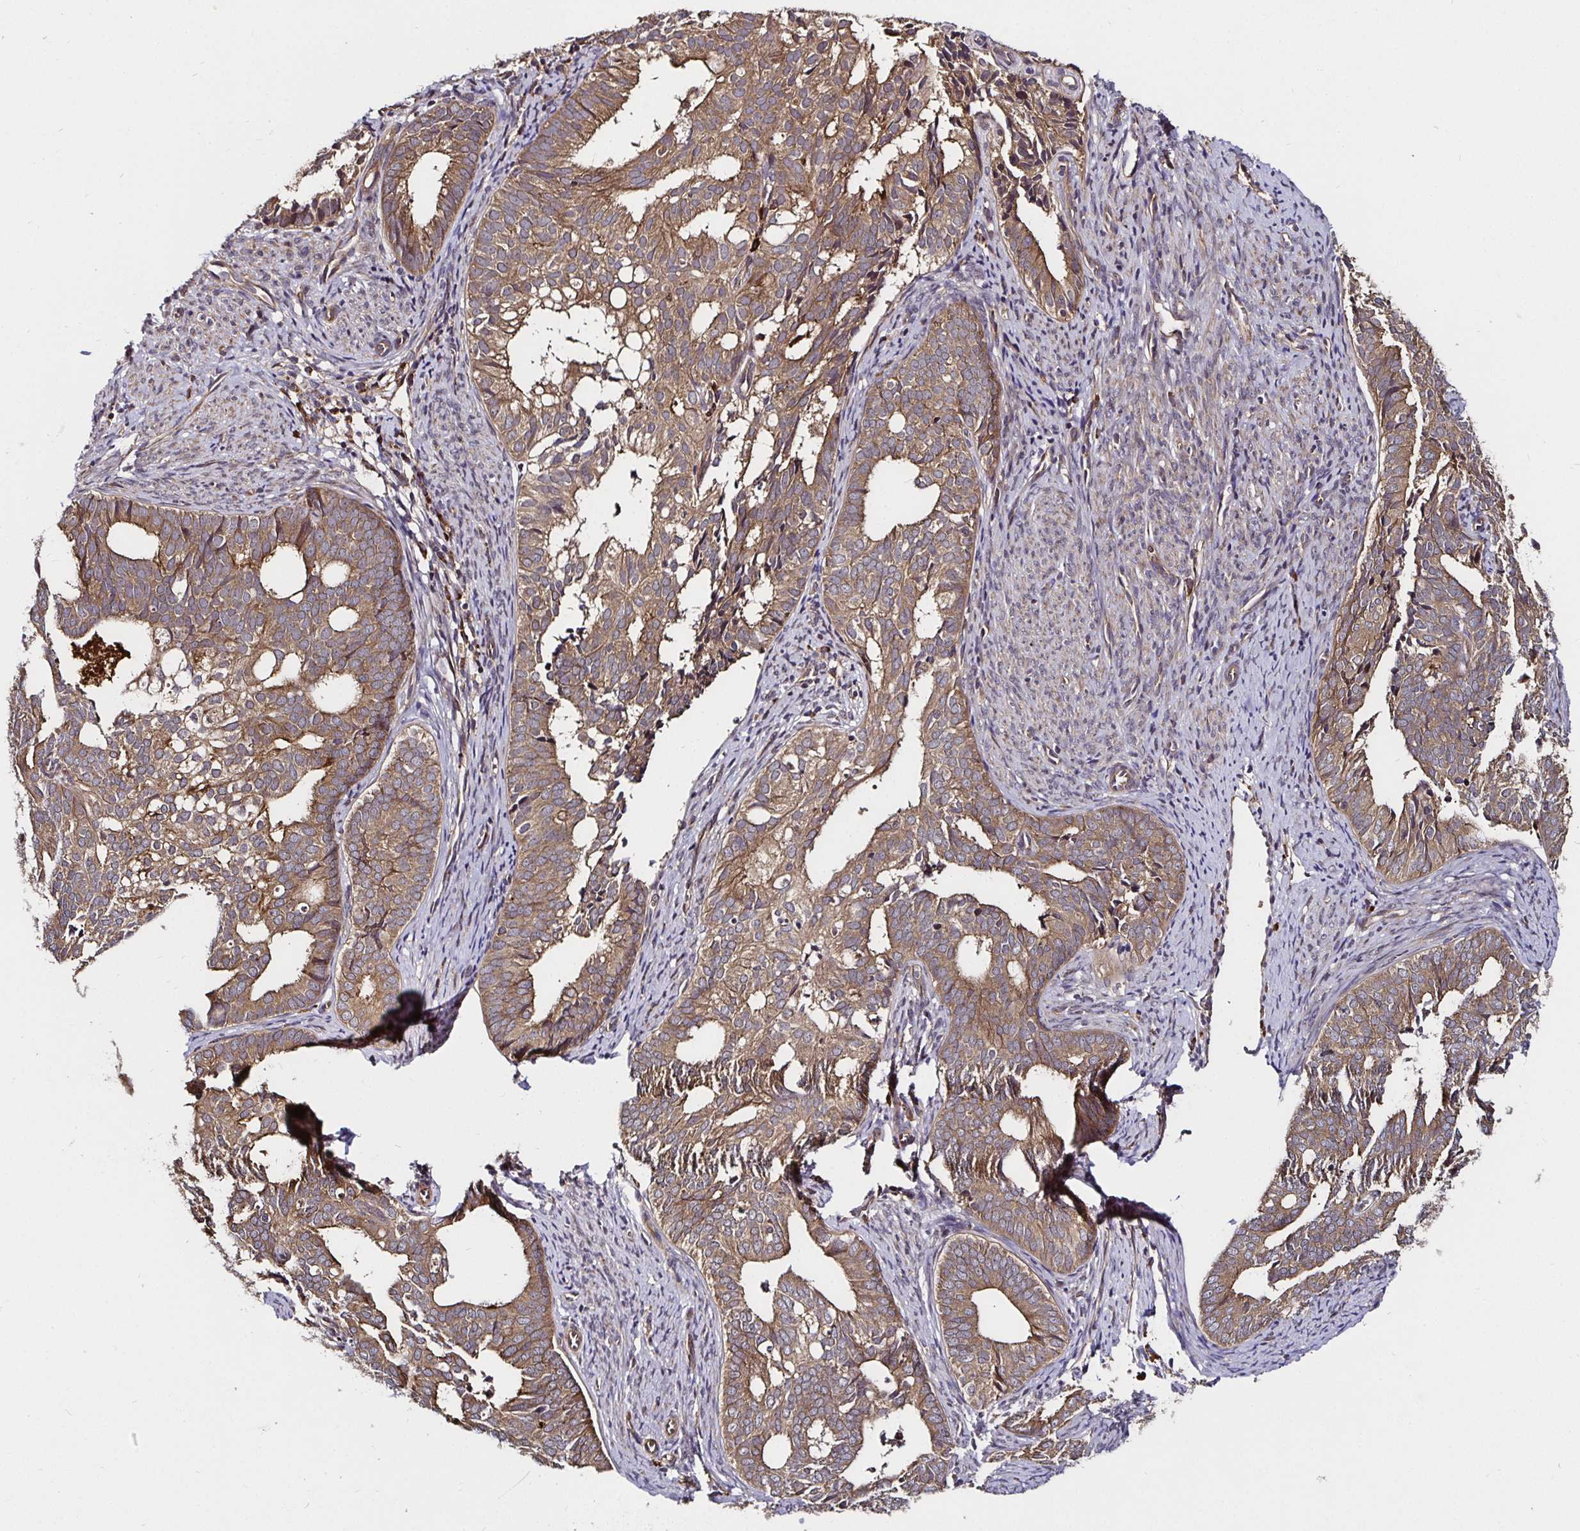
{"staining": {"intensity": "moderate", "quantity": "25%-75%", "location": "cytoplasmic/membranous"}, "tissue": "endometrial cancer", "cell_type": "Tumor cells", "image_type": "cancer", "snomed": [{"axis": "morphology", "description": "Adenocarcinoma, NOS"}, {"axis": "topography", "description": "Endometrium"}], "caption": "Moderate cytoplasmic/membranous expression is seen in approximately 25%-75% of tumor cells in adenocarcinoma (endometrial).", "gene": "MLST8", "patient": {"sex": "female", "age": 75}}